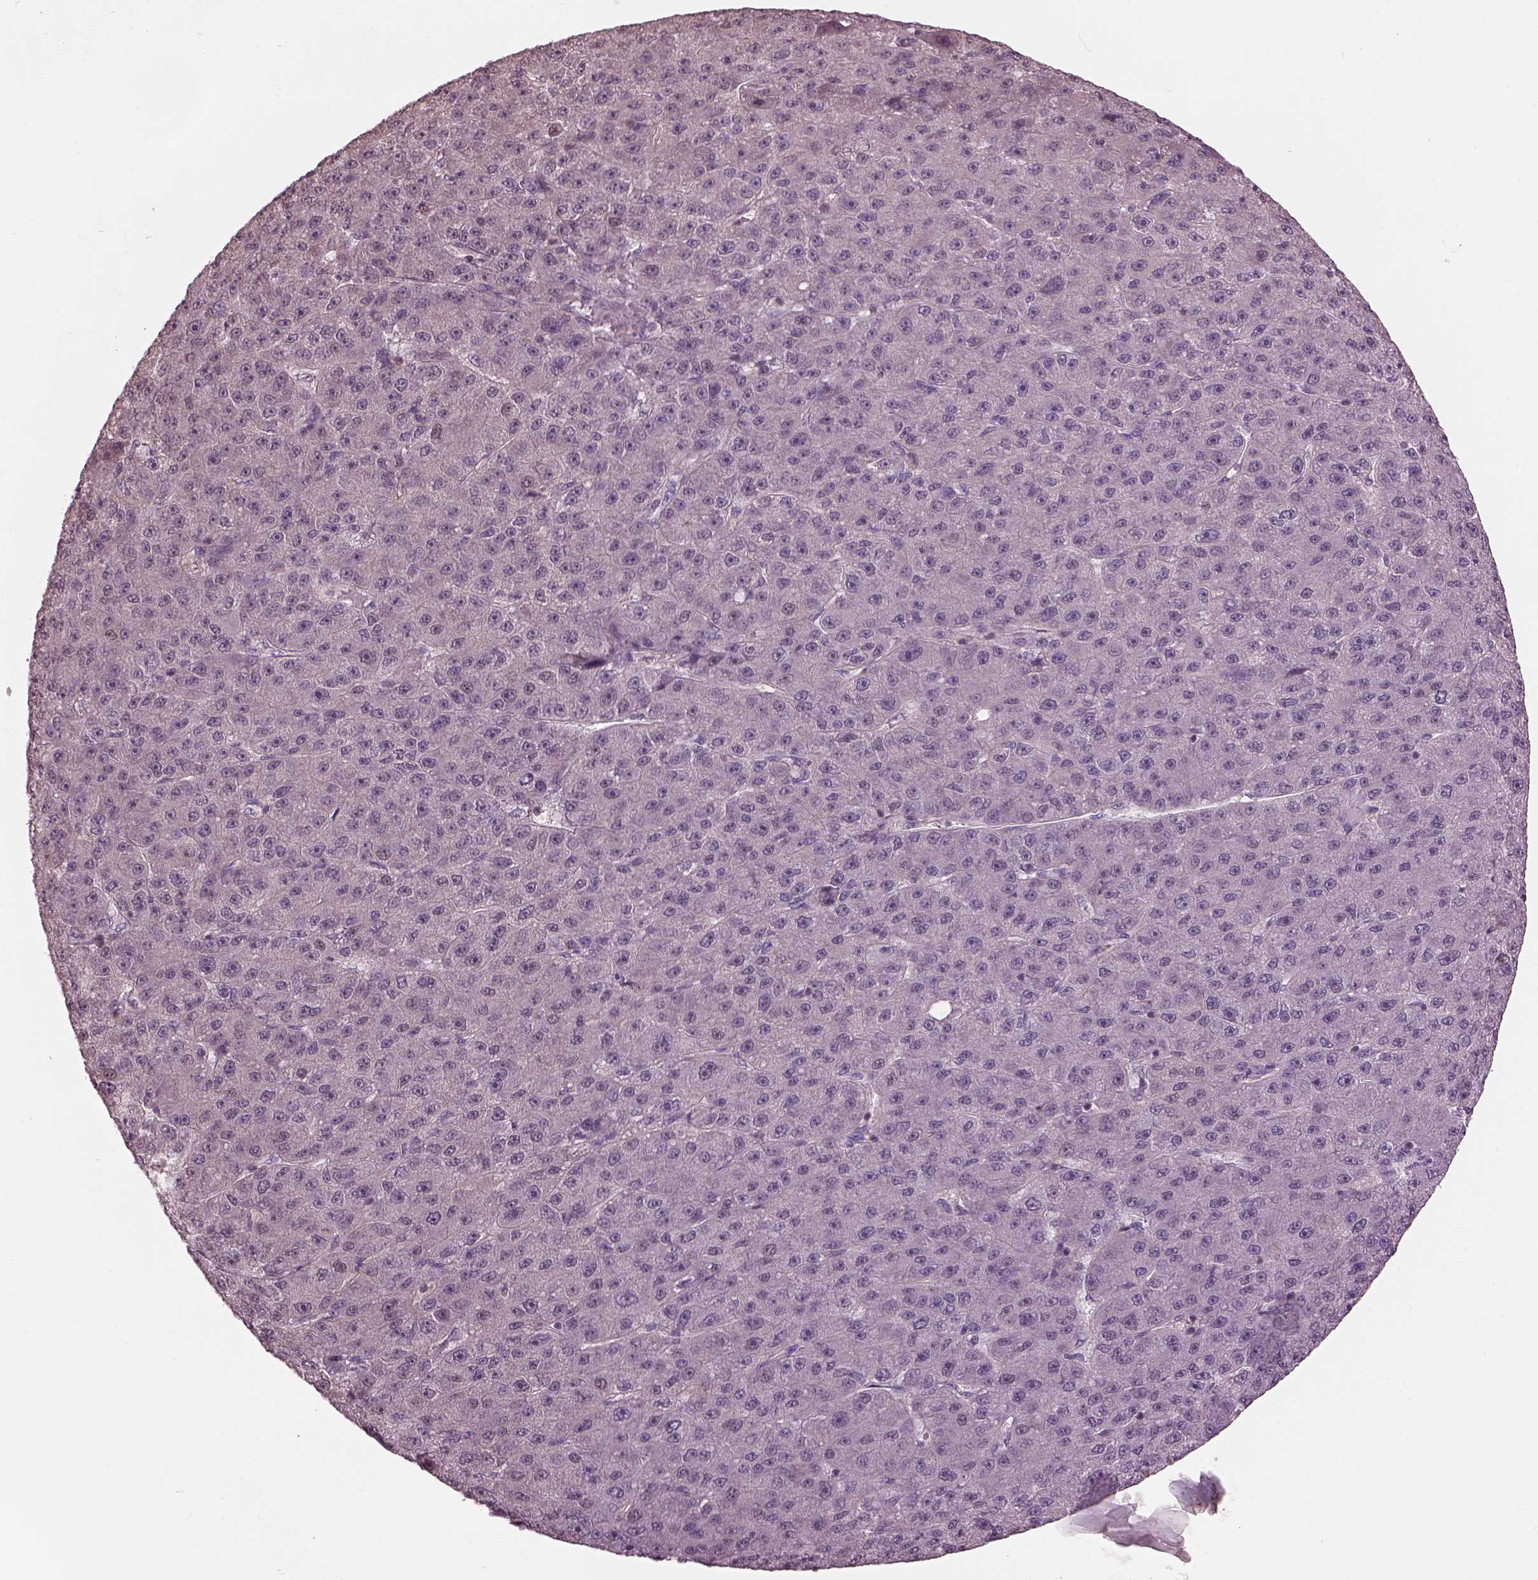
{"staining": {"intensity": "negative", "quantity": "none", "location": "none"}, "tissue": "liver cancer", "cell_type": "Tumor cells", "image_type": "cancer", "snomed": [{"axis": "morphology", "description": "Carcinoma, Hepatocellular, NOS"}, {"axis": "topography", "description": "Liver"}], "caption": "The photomicrograph demonstrates no significant expression in tumor cells of liver cancer. Brightfield microscopy of IHC stained with DAB (brown) and hematoxylin (blue), captured at high magnification.", "gene": "BFSP1", "patient": {"sex": "male", "age": 67}}